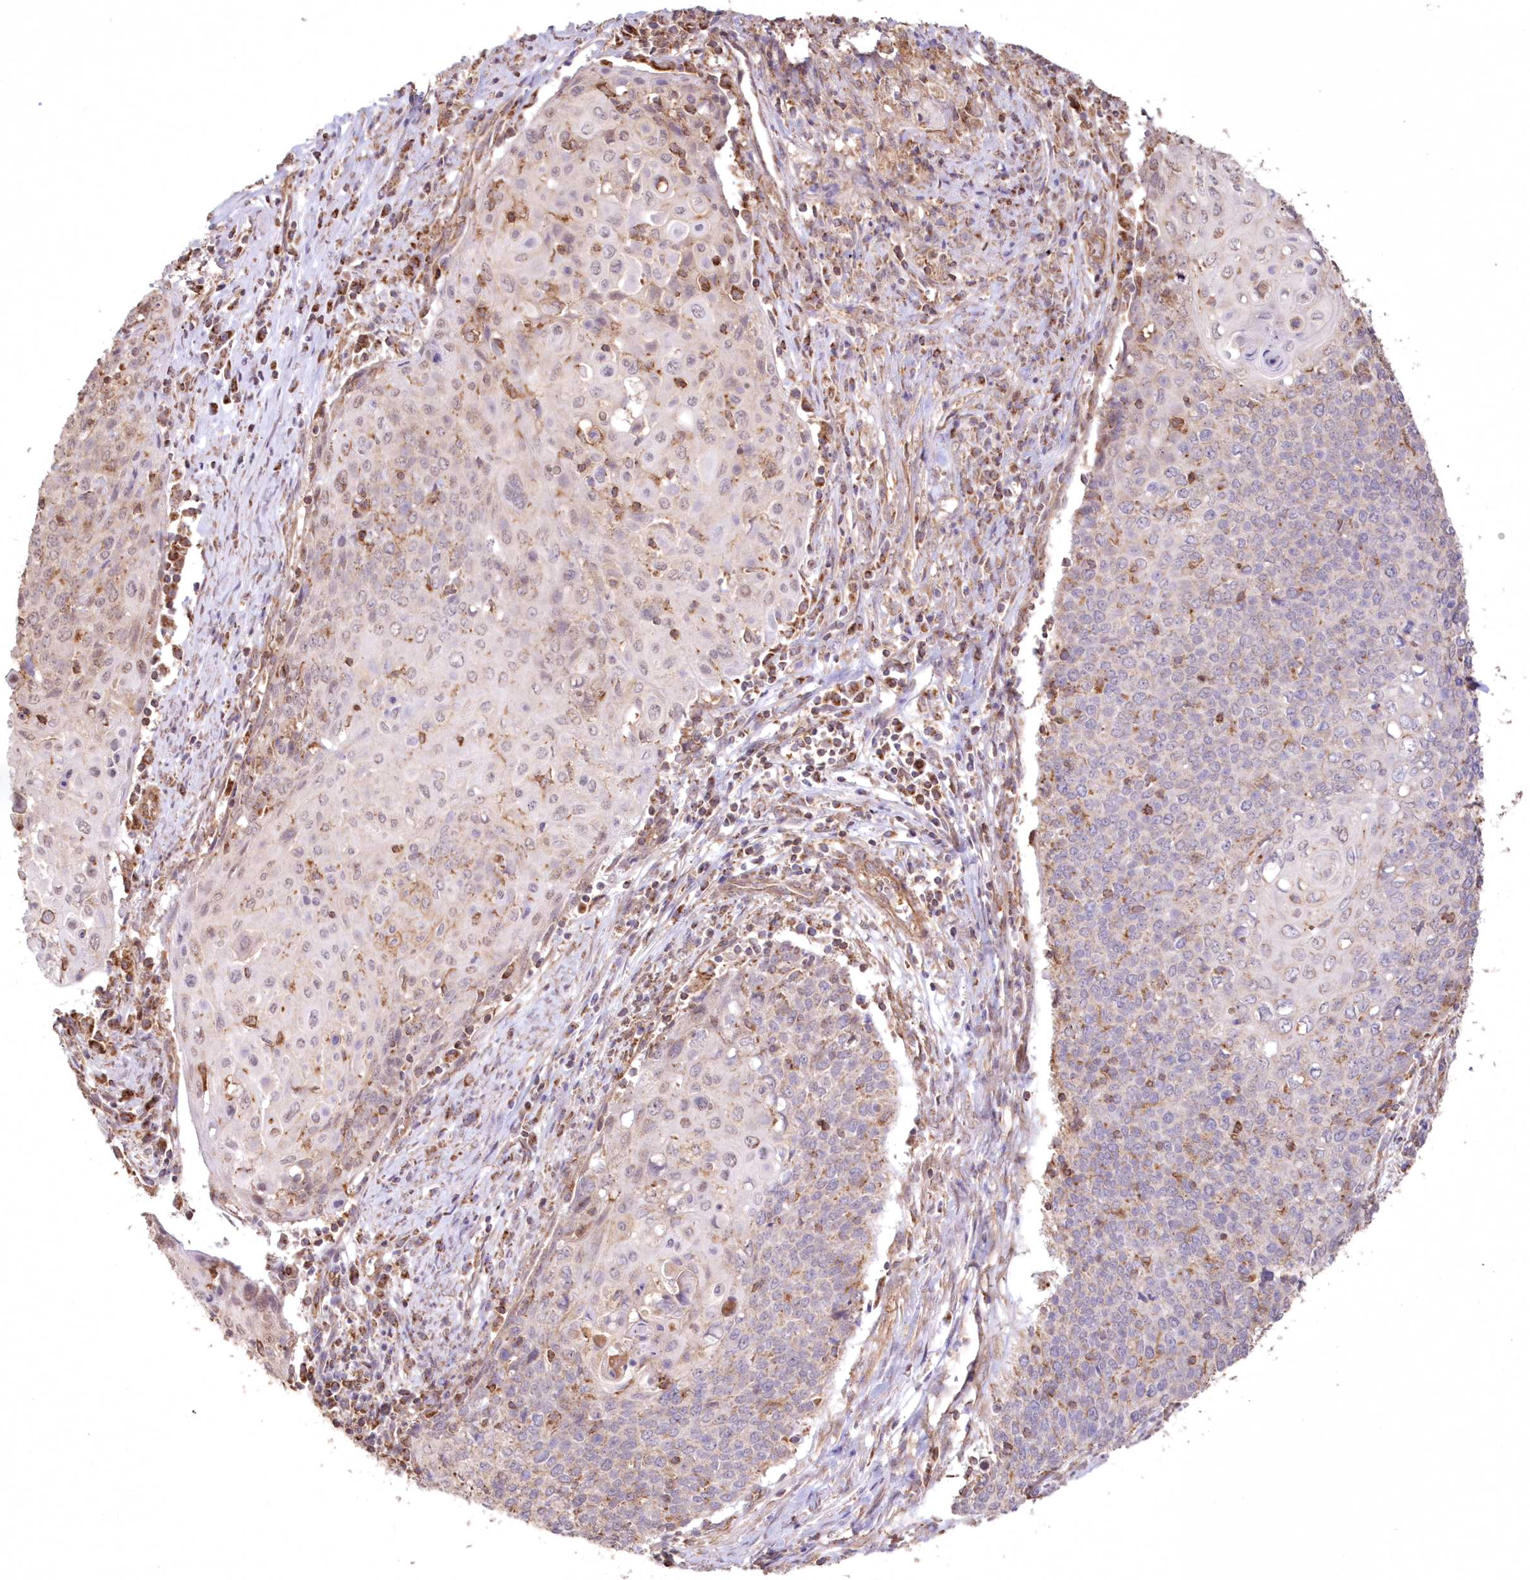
{"staining": {"intensity": "negative", "quantity": "none", "location": "none"}, "tissue": "cervical cancer", "cell_type": "Tumor cells", "image_type": "cancer", "snomed": [{"axis": "morphology", "description": "Squamous cell carcinoma, NOS"}, {"axis": "topography", "description": "Cervix"}], "caption": "Histopathology image shows no protein positivity in tumor cells of cervical squamous cell carcinoma tissue.", "gene": "TMEM139", "patient": {"sex": "female", "age": 39}}